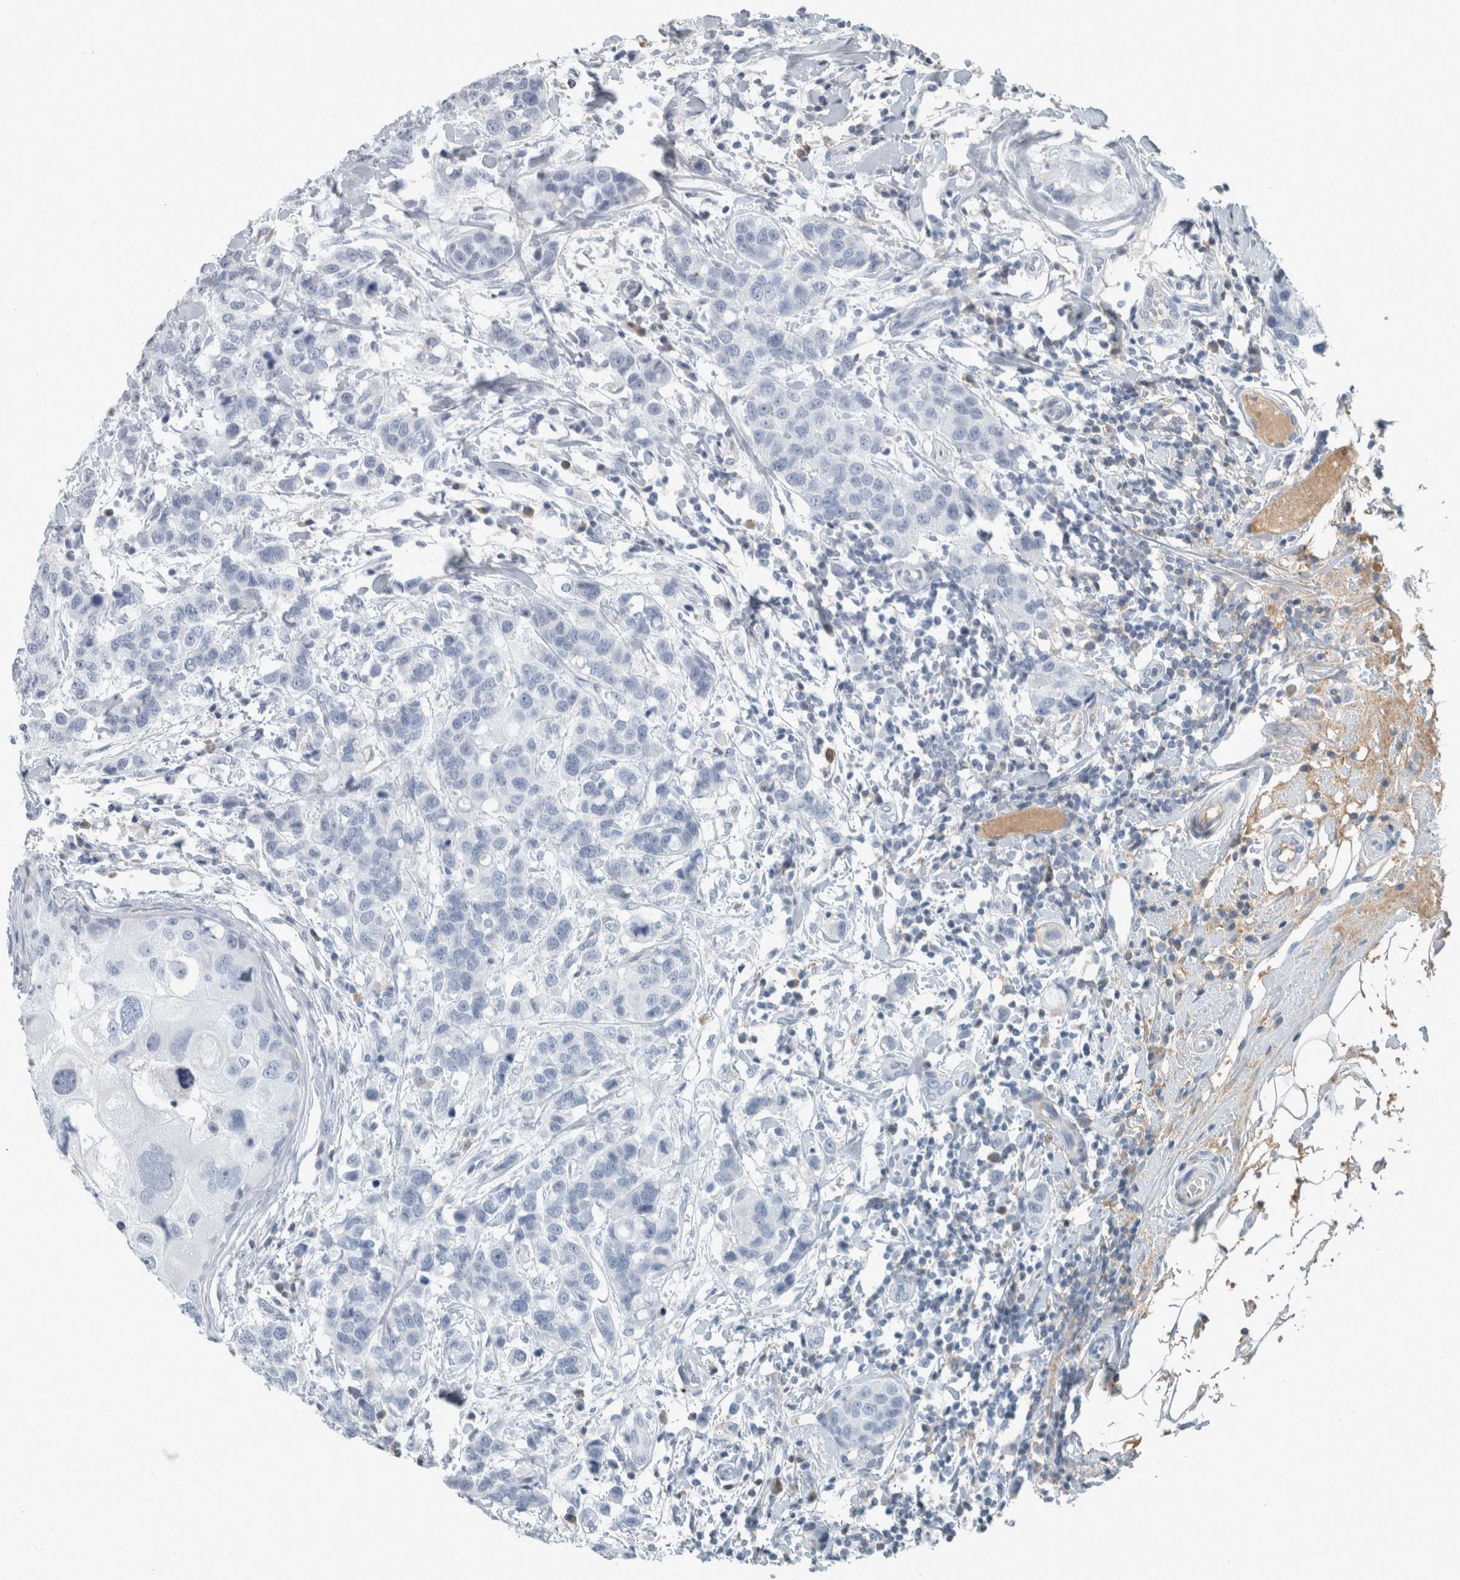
{"staining": {"intensity": "negative", "quantity": "none", "location": "none"}, "tissue": "breast cancer", "cell_type": "Tumor cells", "image_type": "cancer", "snomed": [{"axis": "morphology", "description": "Duct carcinoma"}, {"axis": "topography", "description": "Breast"}], "caption": "An IHC photomicrograph of breast cancer is shown. There is no staining in tumor cells of breast cancer. (Immunohistochemistry (ihc), brightfield microscopy, high magnification).", "gene": "CHL1", "patient": {"sex": "female", "age": 27}}